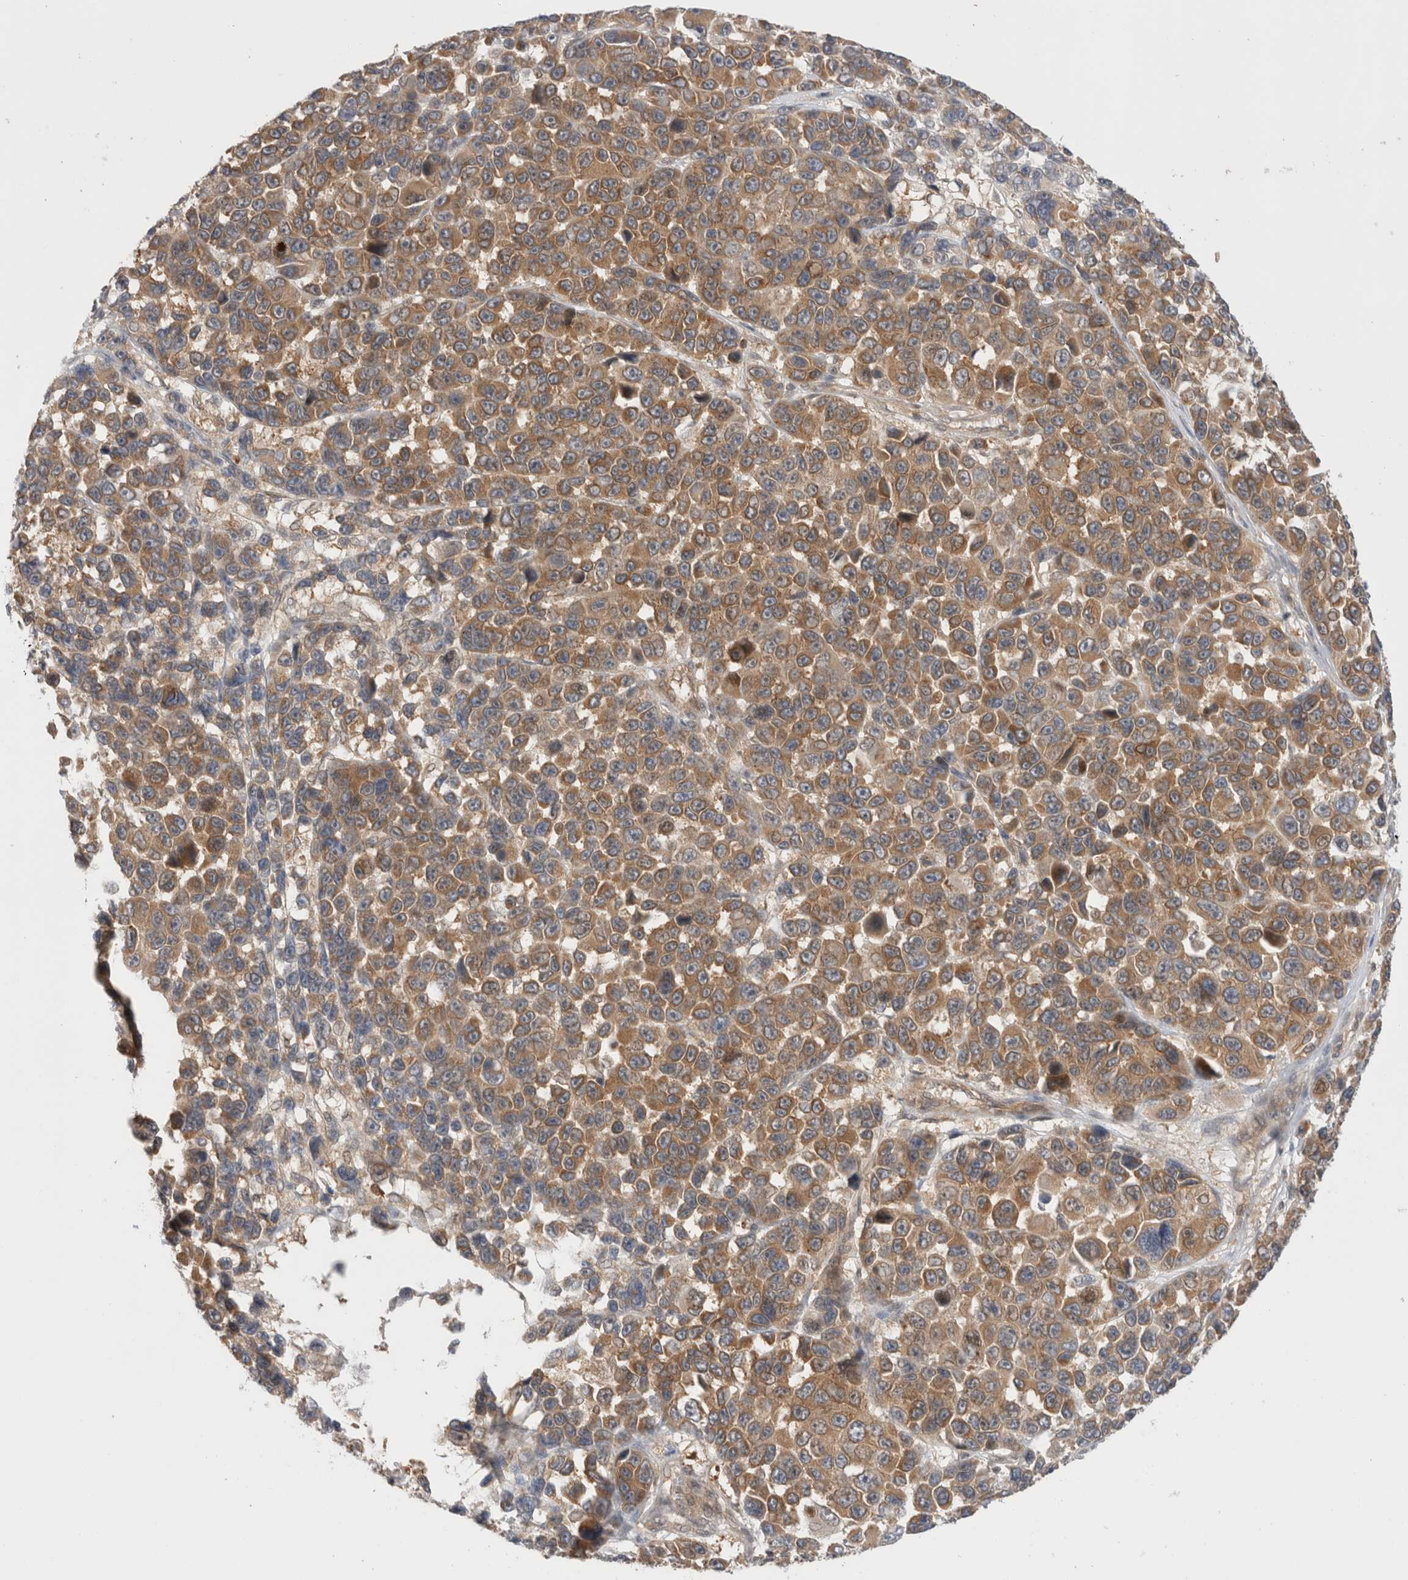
{"staining": {"intensity": "moderate", "quantity": ">75%", "location": "cytoplasmic/membranous"}, "tissue": "melanoma", "cell_type": "Tumor cells", "image_type": "cancer", "snomed": [{"axis": "morphology", "description": "Malignant melanoma, NOS"}, {"axis": "topography", "description": "Skin"}], "caption": "DAB (3,3'-diaminobenzidine) immunohistochemical staining of melanoma shows moderate cytoplasmic/membranous protein staining in approximately >75% of tumor cells. (DAB IHC, brown staining for protein, blue staining for nuclei).", "gene": "NFKB1", "patient": {"sex": "male", "age": 53}}